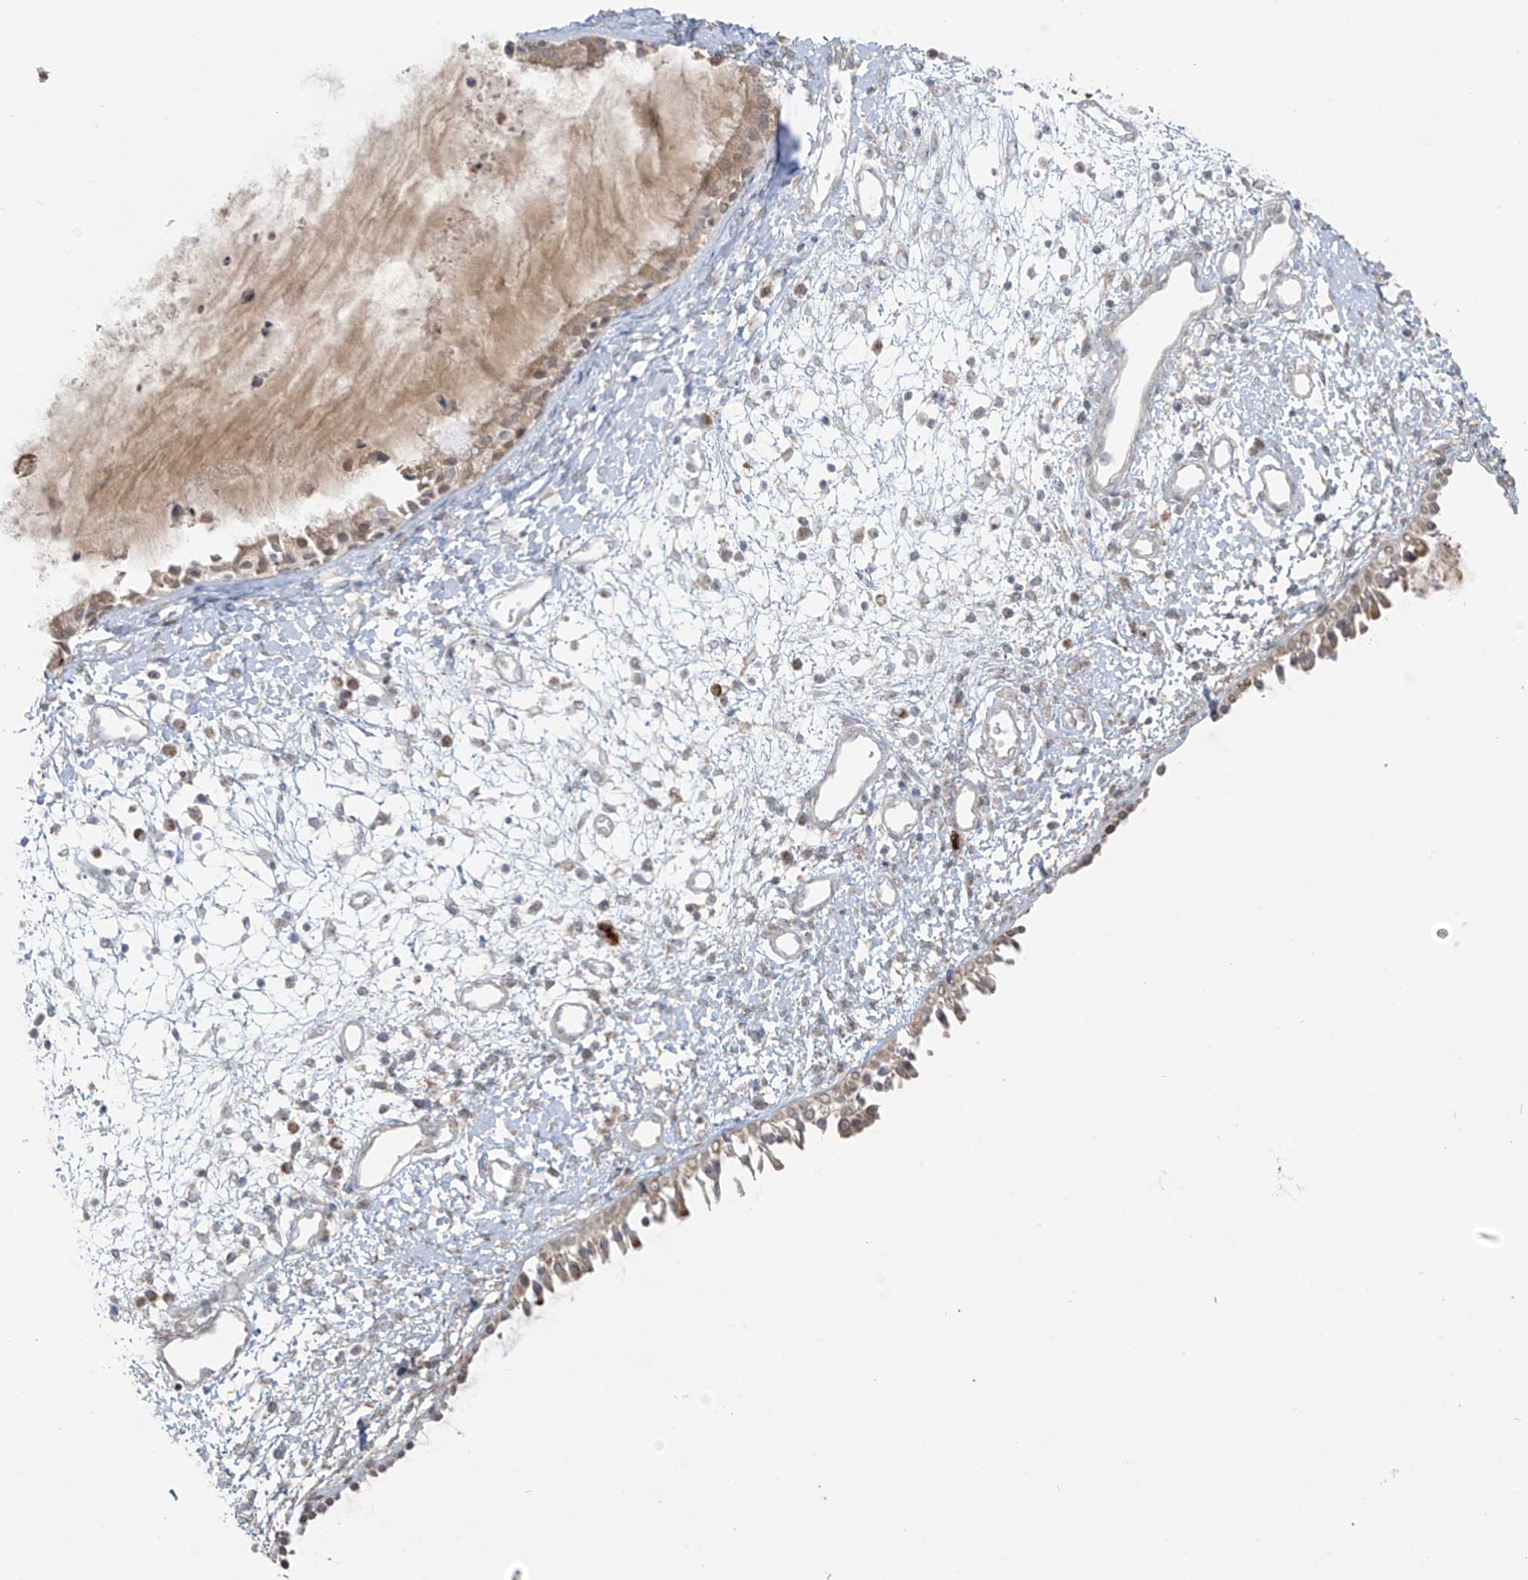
{"staining": {"intensity": "weak", "quantity": ">75%", "location": "cytoplasmic/membranous,nuclear"}, "tissue": "nasopharynx", "cell_type": "Respiratory epithelial cells", "image_type": "normal", "snomed": [{"axis": "morphology", "description": "Normal tissue, NOS"}, {"axis": "topography", "description": "Nasopharynx"}], "caption": "About >75% of respiratory epithelial cells in unremarkable nasopharynx demonstrate weak cytoplasmic/membranous,nuclear protein staining as visualized by brown immunohistochemical staining.", "gene": "HDDC2", "patient": {"sex": "male", "age": 22}}